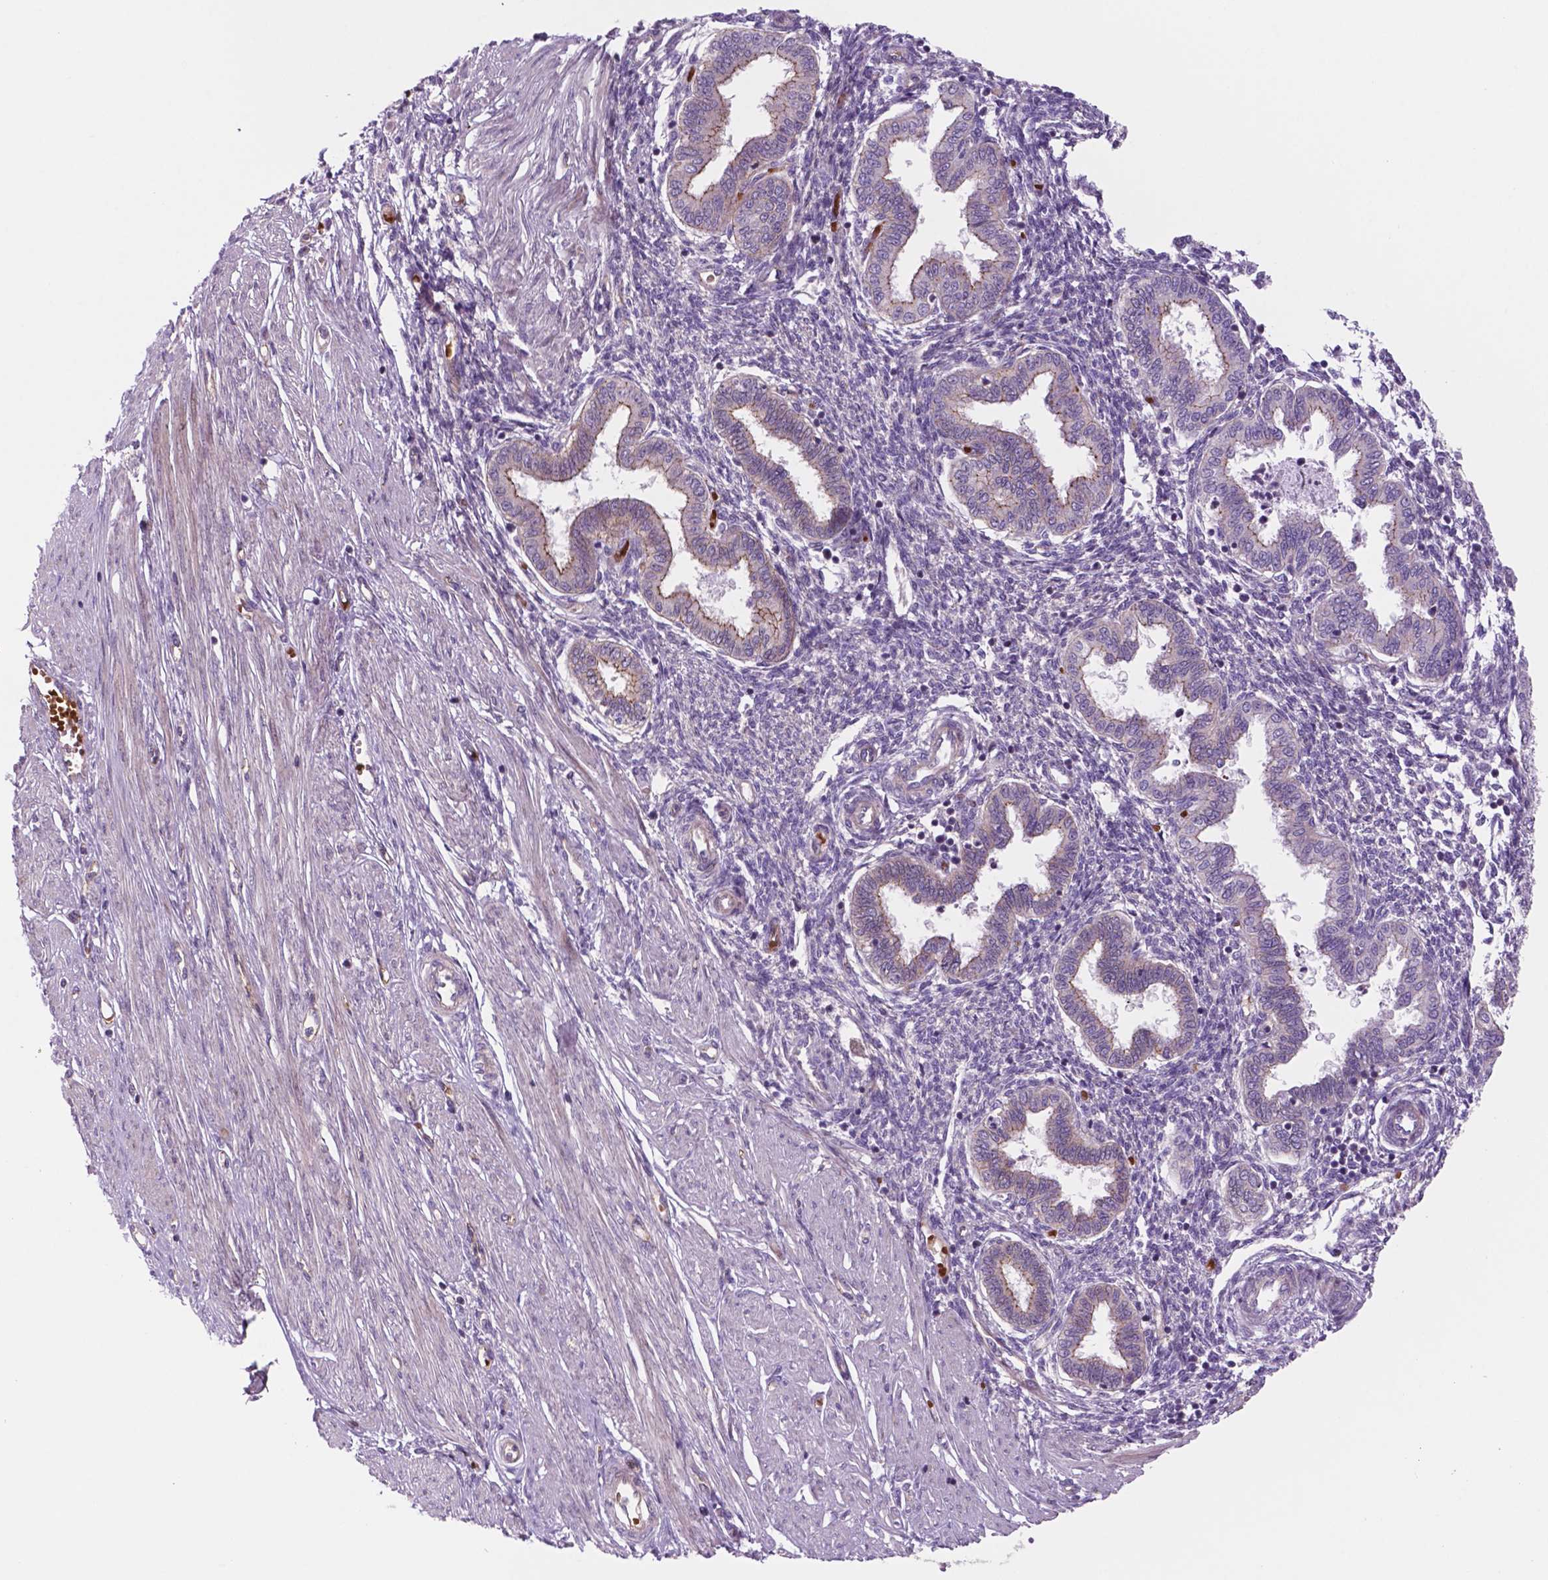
{"staining": {"intensity": "negative", "quantity": "none", "location": "none"}, "tissue": "endometrium", "cell_type": "Cells in endometrial stroma", "image_type": "normal", "snomed": [{"axis": "morphology", "description": "Normal tissue, NOS"}, {"axis": "topography", "description": "Endometrium"}], "caption": "A high-resolution micrograph shows IHC staining of benign endometrium, which displays no significant staining in cells in endometrial stroma. (DAB (3,3'-diaminobenzidine) immunohistochemistry visualized using brightfield microscopy, high magnification).", "gene": "RND3", "patient": {"sex": "female", "age": 33}}